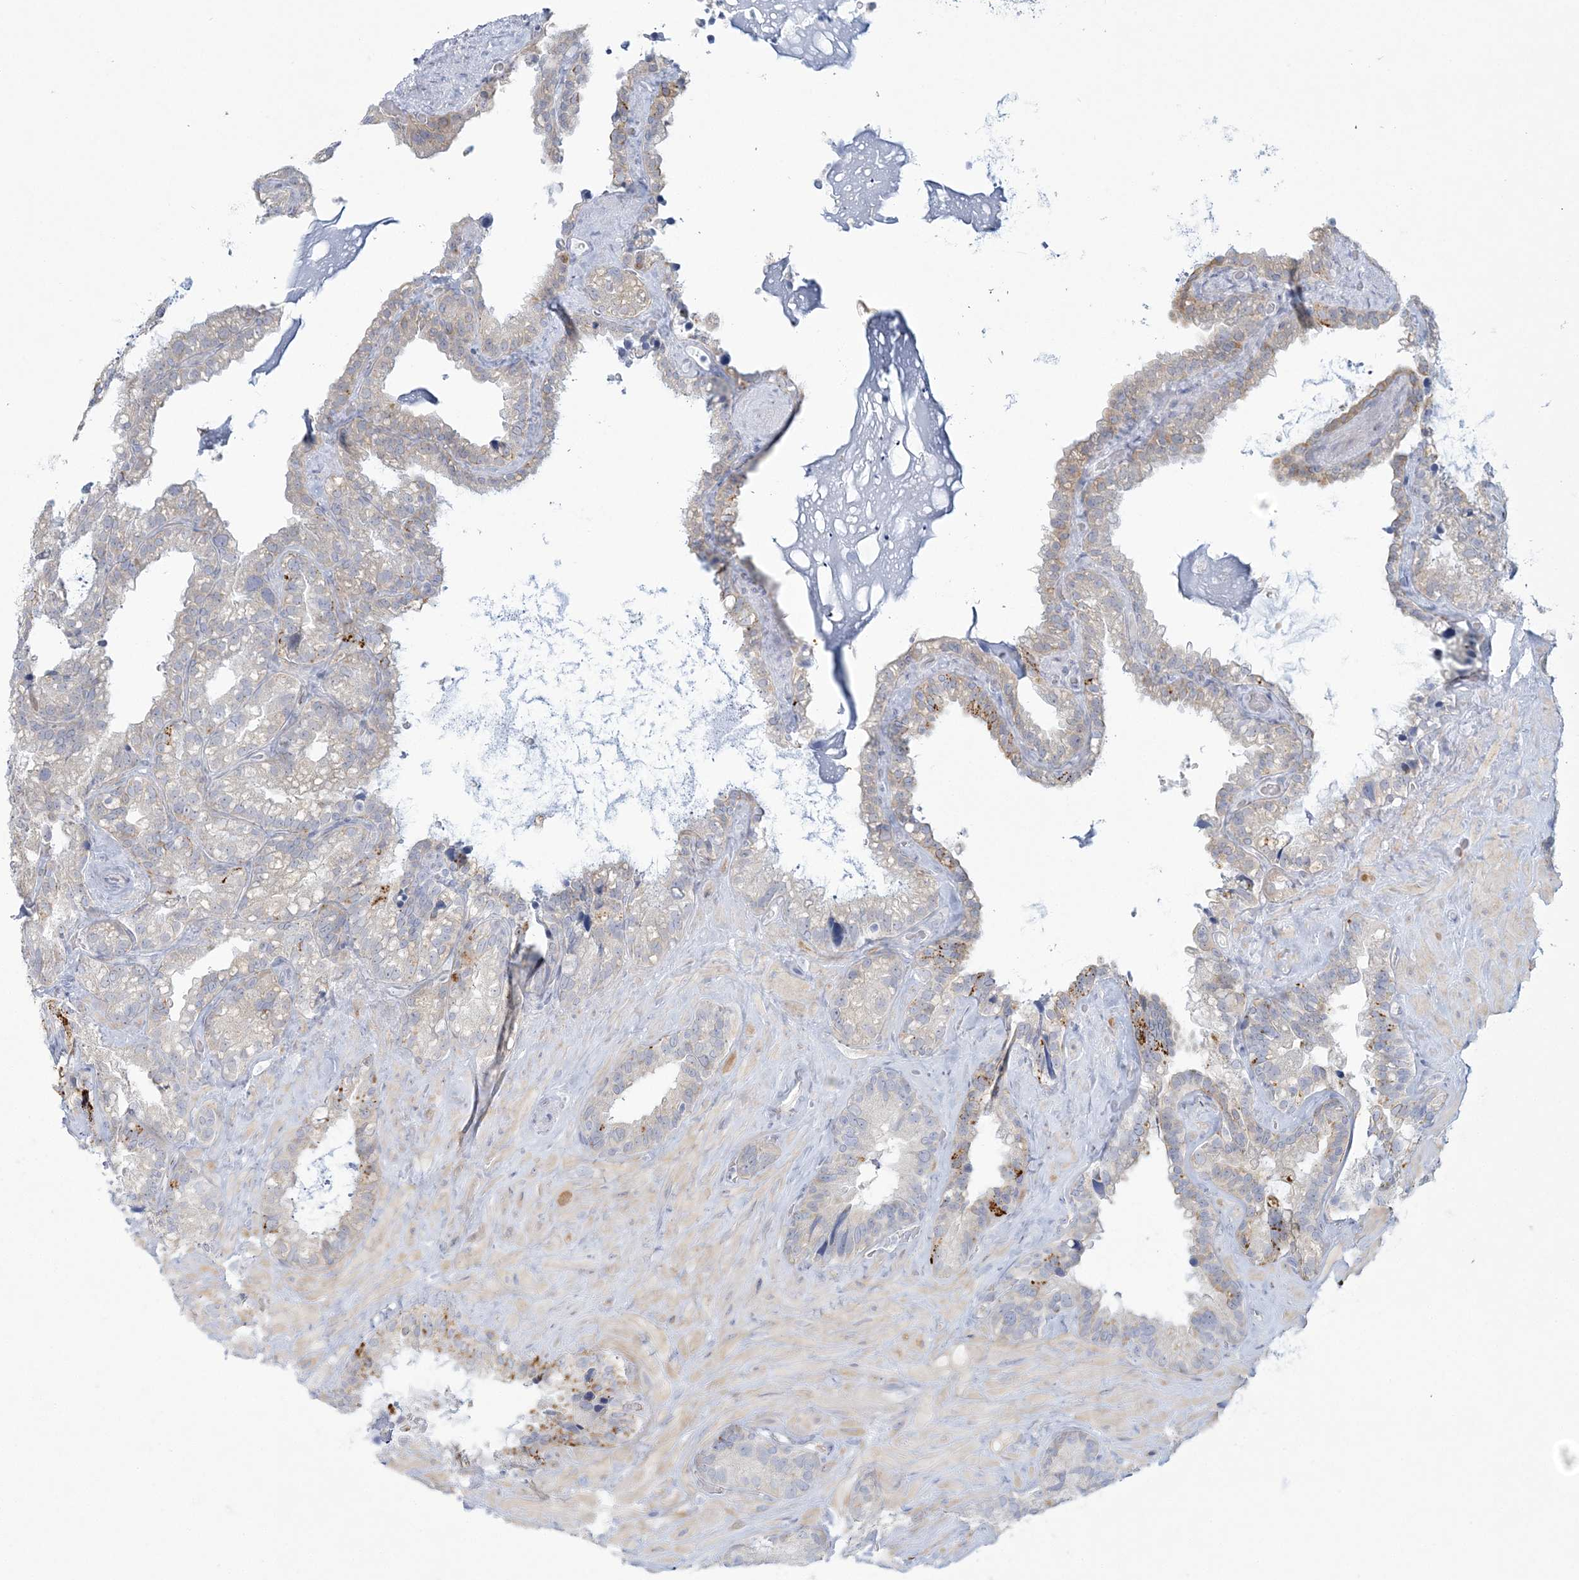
{"staining": {"intensity": "weak", "quantity": "<25%", "location": "cytoplasmic/membranous"}, "tissue": "seminal vesicle", "cell_type": "Glandular cells", "image_type": "normal", "snomed": [{"axis": "morphology", "description": "Normal tissue, NOS"}, {"axis": "topography", "description": "Prostate"}, {"axis": "topography", "description": "Seminal veicle"}], "caption": "Glandular cells show no significant protein positivity in unremarkable seminal vesicle. The staining is performed using DAB brown chromogen with nuclei counter-stained in using hematoxylin.", "gene": "ENSG00000288637", "patient": {"sex": "male", "age": 68}}